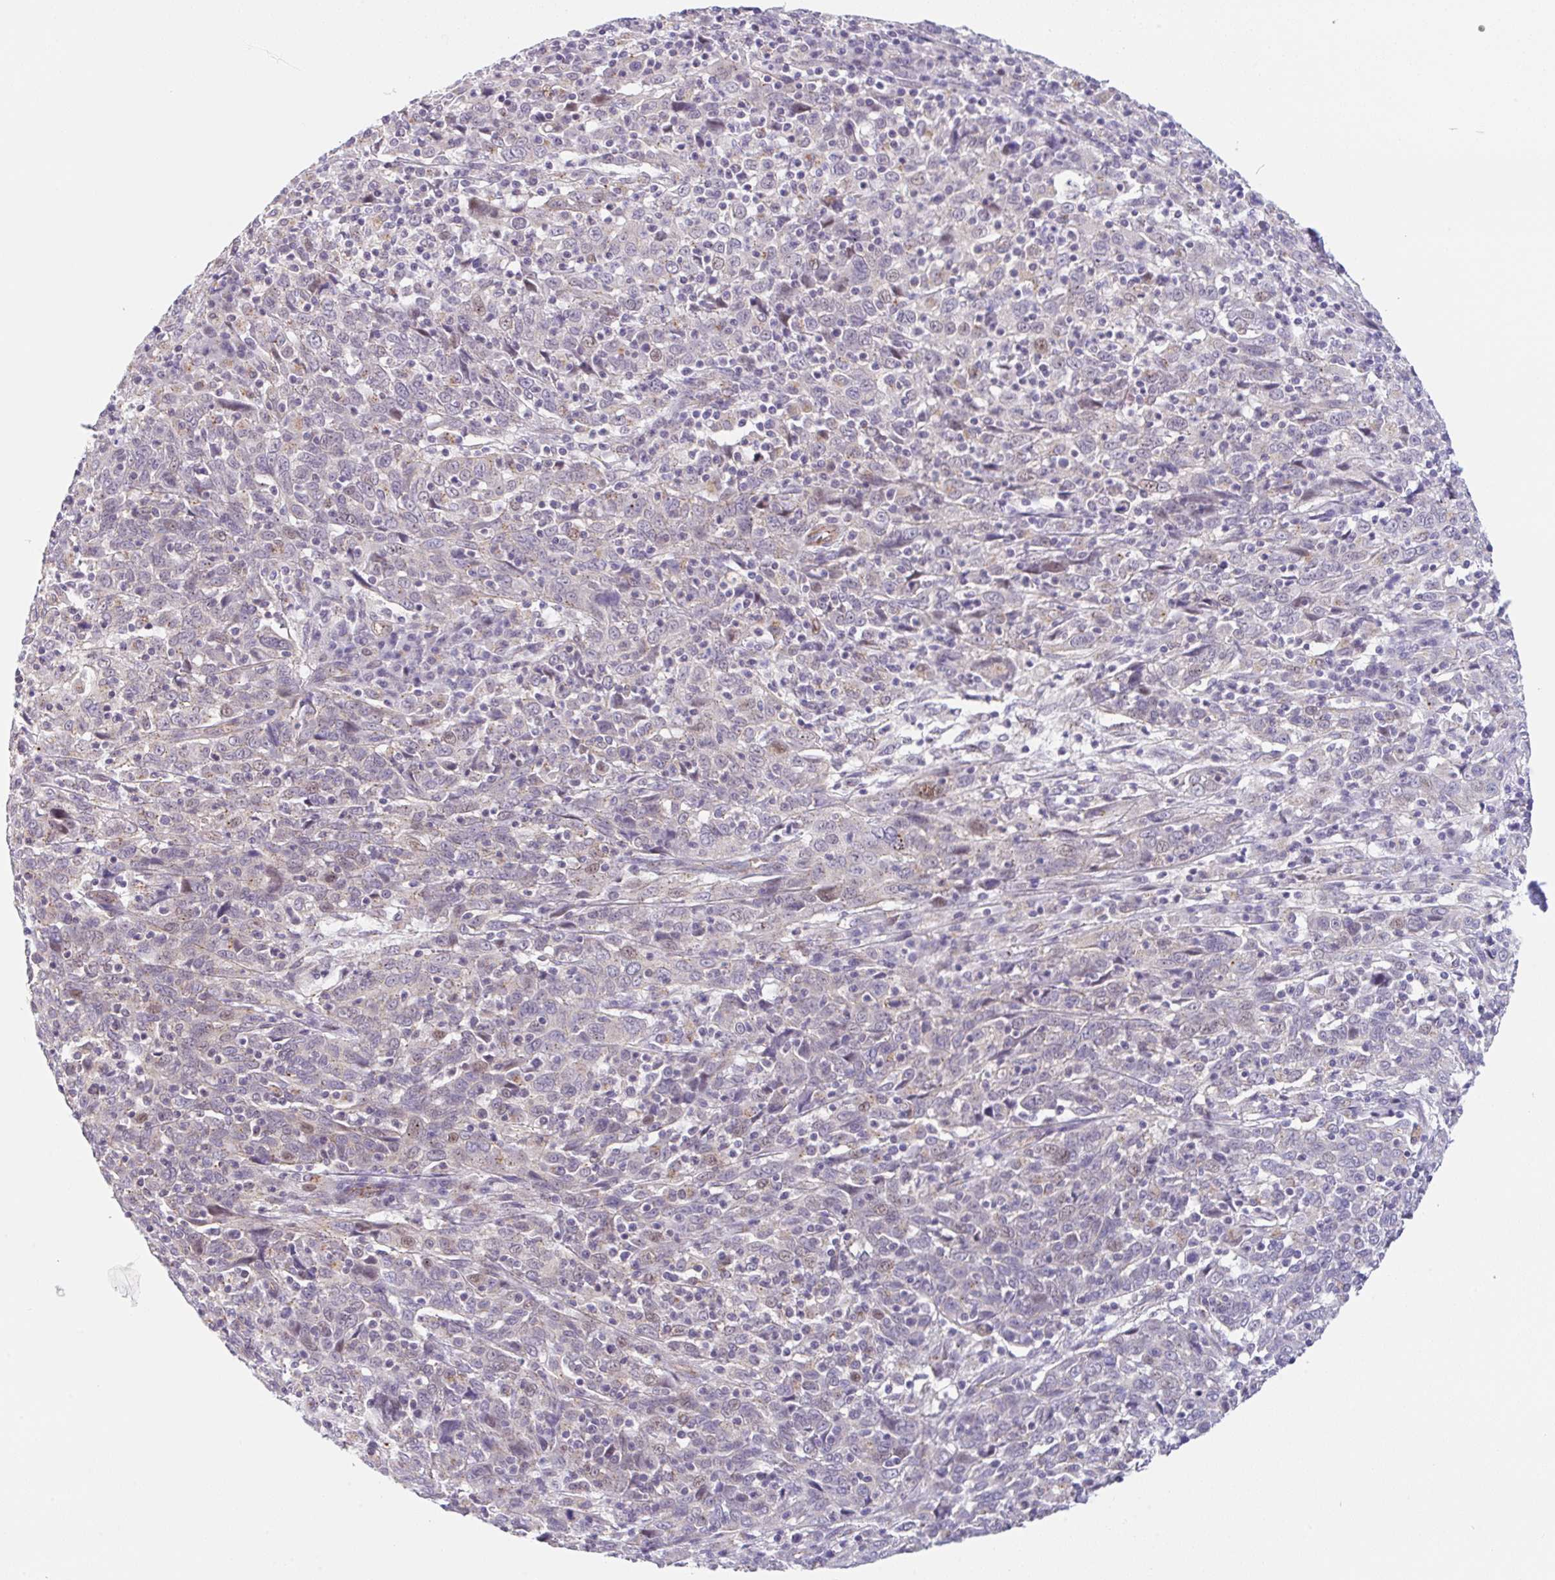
{"staining": {"intensity": "negative", "quantity": "none", "location": "none"}, "tissue": "cervical cancer", "cell_type": "Tumor cells", "image_type": "cancer", "snomed": [{"axis": "morphology", "description": "Squamous cell carcinoma, NOS"}, {"axis": "topography", "description": "Cervix"}], "caption": "Immunohistochemical staining of human cervical squamous cell carcinoma reveals no significant positivity in tumor cells.", "gene": "CGNL1", "patient": {"sex": "female", "age": 46}}